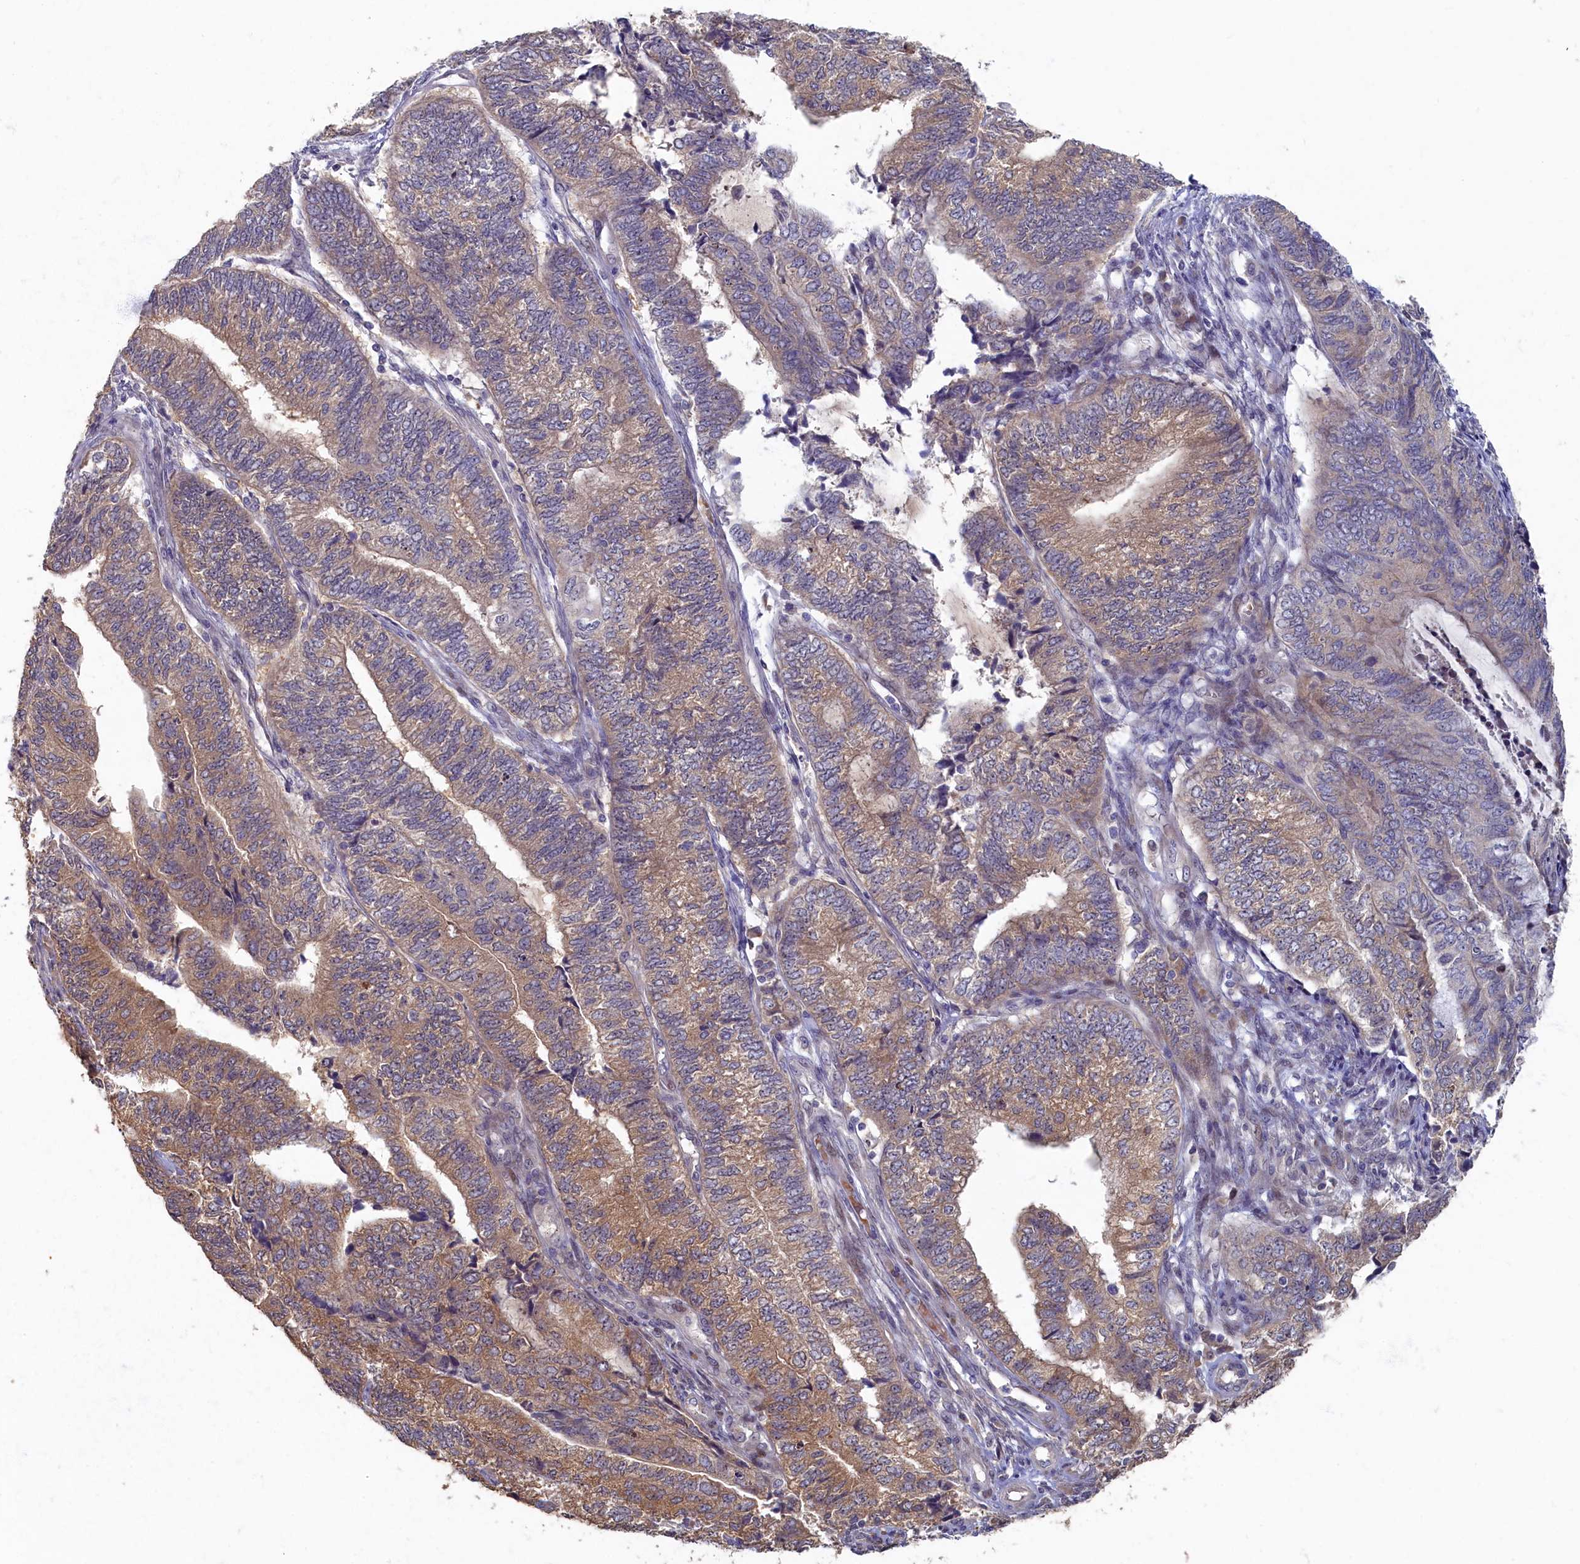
{"staining": {"intensity": "moderate", "quantity": "25%-75%", "location": "cytoplasmic/membranous"}, "tissue": "endometrial cancer", "cell_type": "Tumor cells", "image_type": "cancer", "snomed": [{"axis": "morphology", "description": "Adenocarcinoma, NOS"}, {"axis": "topography", "description": "Uterus"}, {"axis": "topography", "description": "Endometrium"}], "caption": "Immunohistochemical staining of endometrial cancer reveals moderate cytoplasmic/membranous protein staining in approximately 25%-75% of tumor cells.", "gene": "HUNK", "patient": {"sex": "female", "age": 70}}